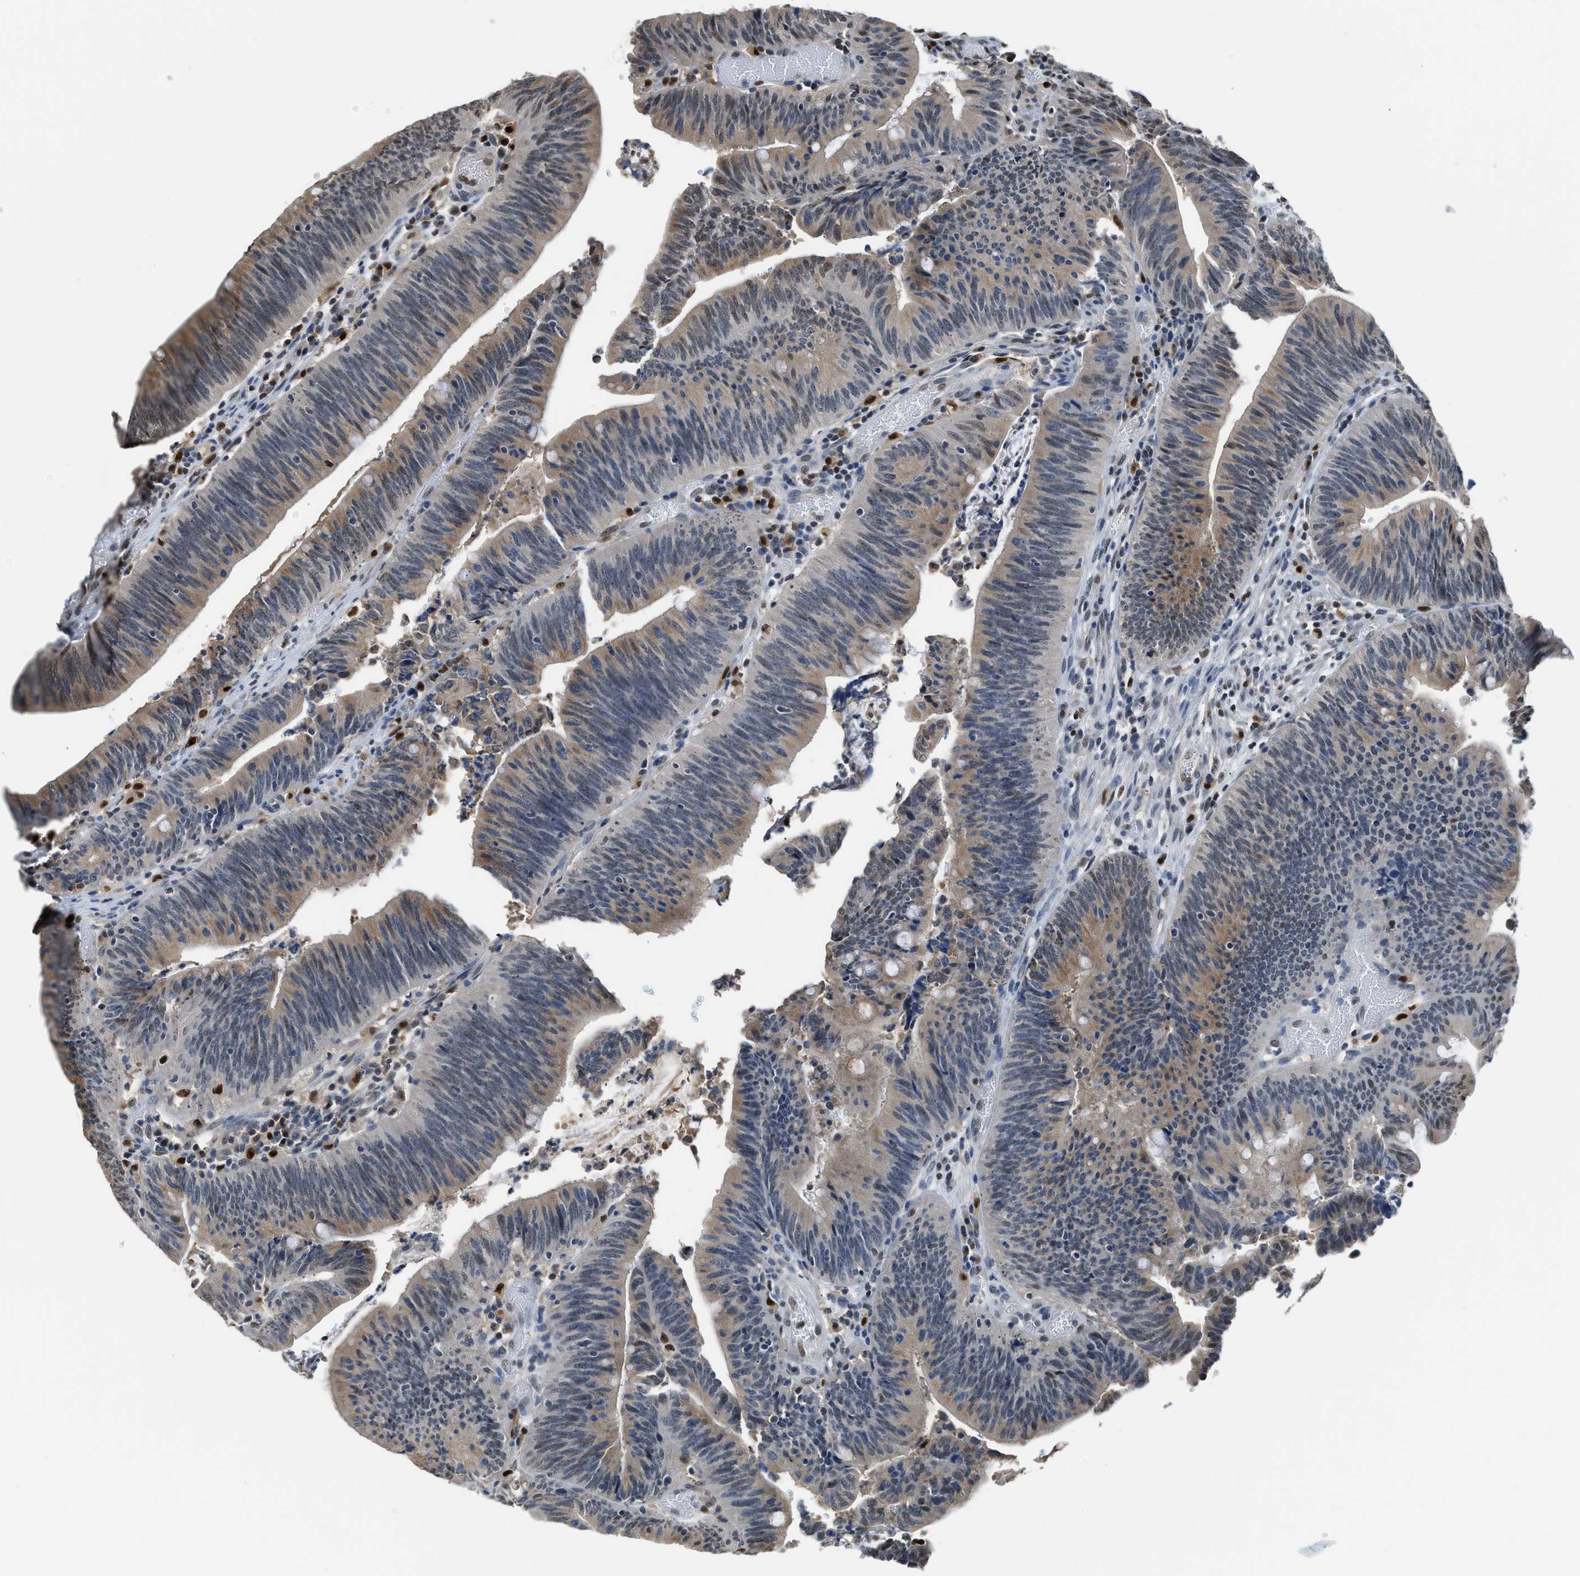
{"staining": {"intensity": "moderate", "quantity": ">75%", "location": "cytoplasmic/membranous"}, "tissue": "colorectal cancer", "cell_type": "Tumor cells", "image_type": "cancer", "snomed": [{"axis": "morphology", "description": "Normal tissue, NOS"}, {"axis": "morphology", "description": "Adenocarcinoma, NOS"}, {"axis": "topography", "description": "Rectum"}], "caption": "Tumor cells demonstrate medium levels of moderate cytoplasmic/membranous positivity in about >75% of cells in colorectal cancer.", "gene": "ALX1", "patient": {"sex": "female", "age": 66}}